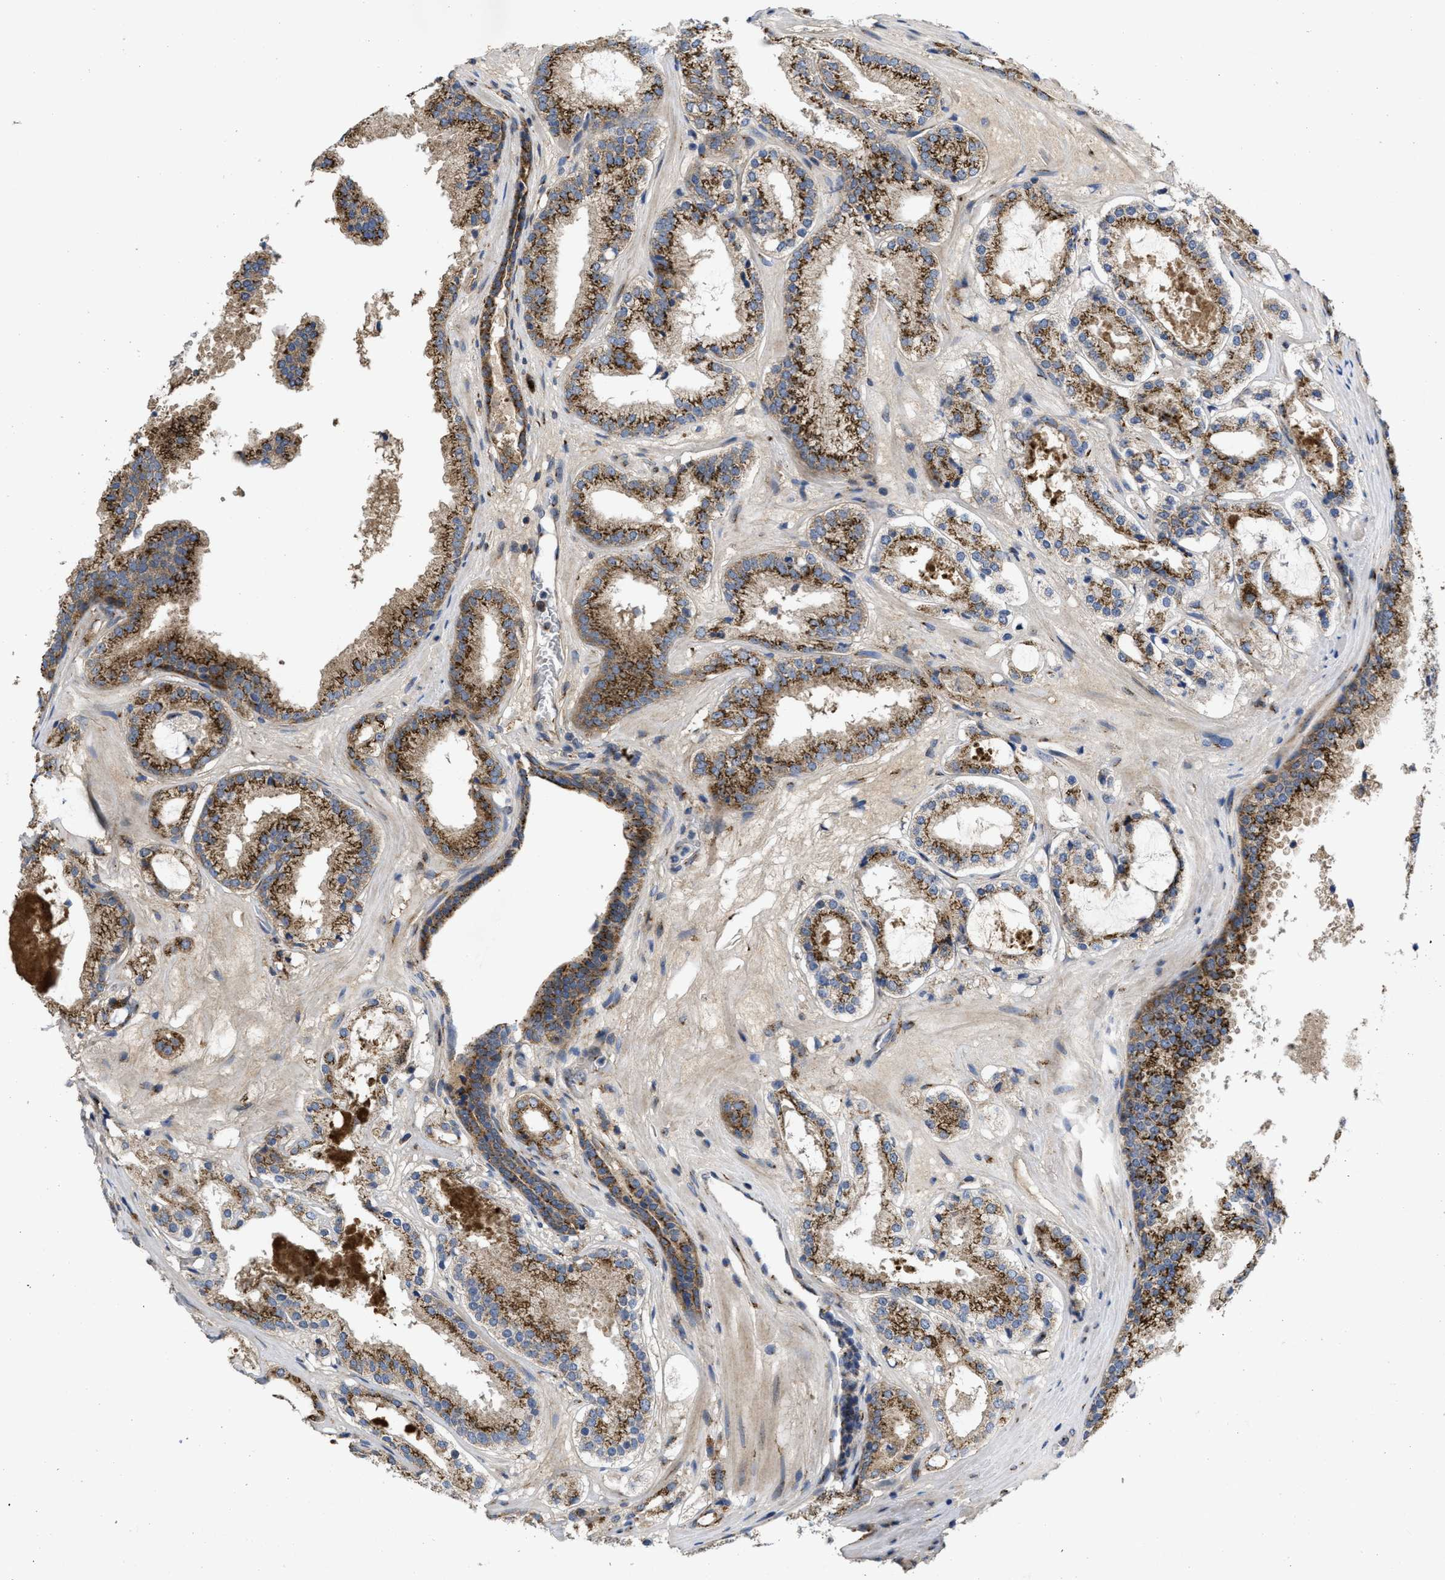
{"staining": {"intensity": "strong", "quantity": ">75%", "location": "cytoplasmic/membranous"}, "tissue": "prostate cancer", "cell_type": "Tumor cells", "image_type": "cancer", "snomed": [{"axis": "morphology", "description": "Adenocarcinoma, High grade"}, {"axis": "topography", "description": "Prostate"}], "caption": "This micrograph displays prostate cancer stained with immunohistochemistry to label a protein in brown. The cytoplasmic/membranous of tumor cells show strong positivity for the protein. Nuclei are counter-stained blue.", "gene": "ZNF70", "patient": {"sex": "male", "age": 65}}